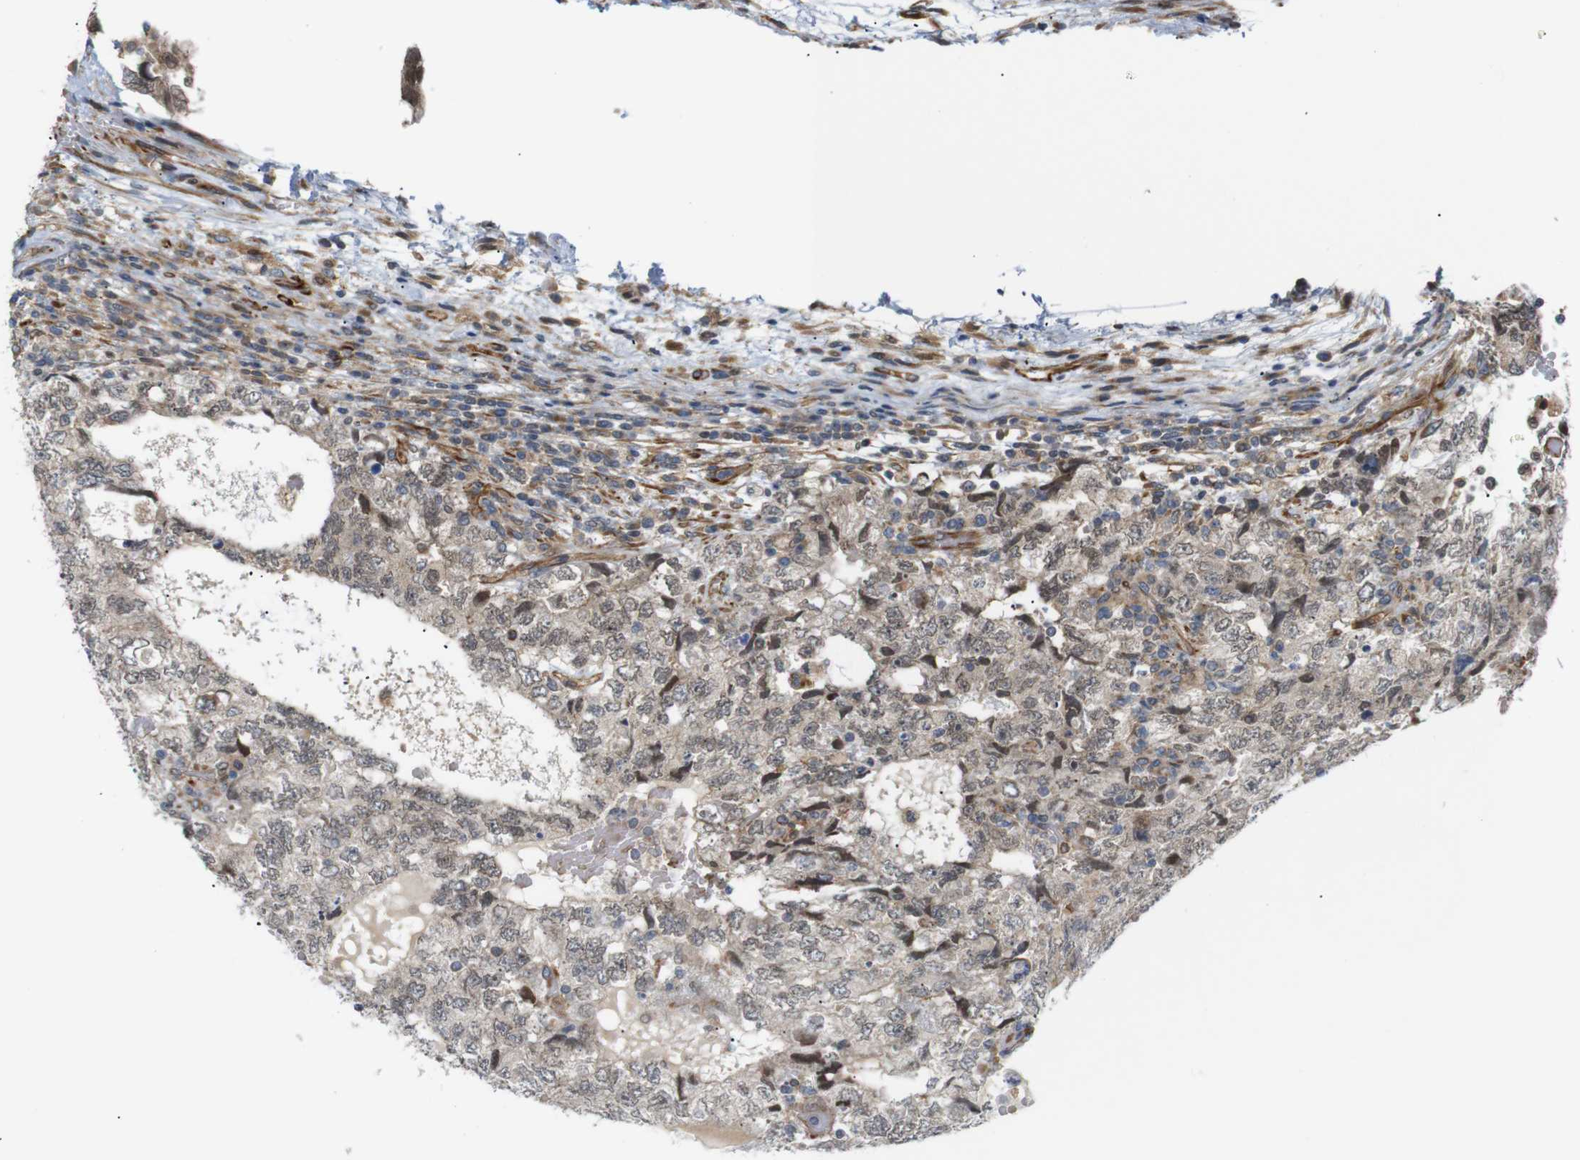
{"staining": {"intensity": "weak", "quantity": ">75%", "location": "nuclear"}, "tissue": "testis cancer", "cell_type": "Tumor cells", "image_type": "cancer", "snomed": [{"axis": "morphology", "description": "Carcinoma, Embryonal, NOS"}, {"axis": "topography", "description": "Testis"}], "caption": "A micrograph of embryonal carcinoma (testis) stained for a protein displays weak nuclear brown staining in tumor cells. The staining was performed using DAB to visualize the protein expression in brown, while the nuclei were stained in blue with hematoxylin (Magnification: 20x).", "gene": "RPTOR", "patient": {"sex": "male", "age": 36}}